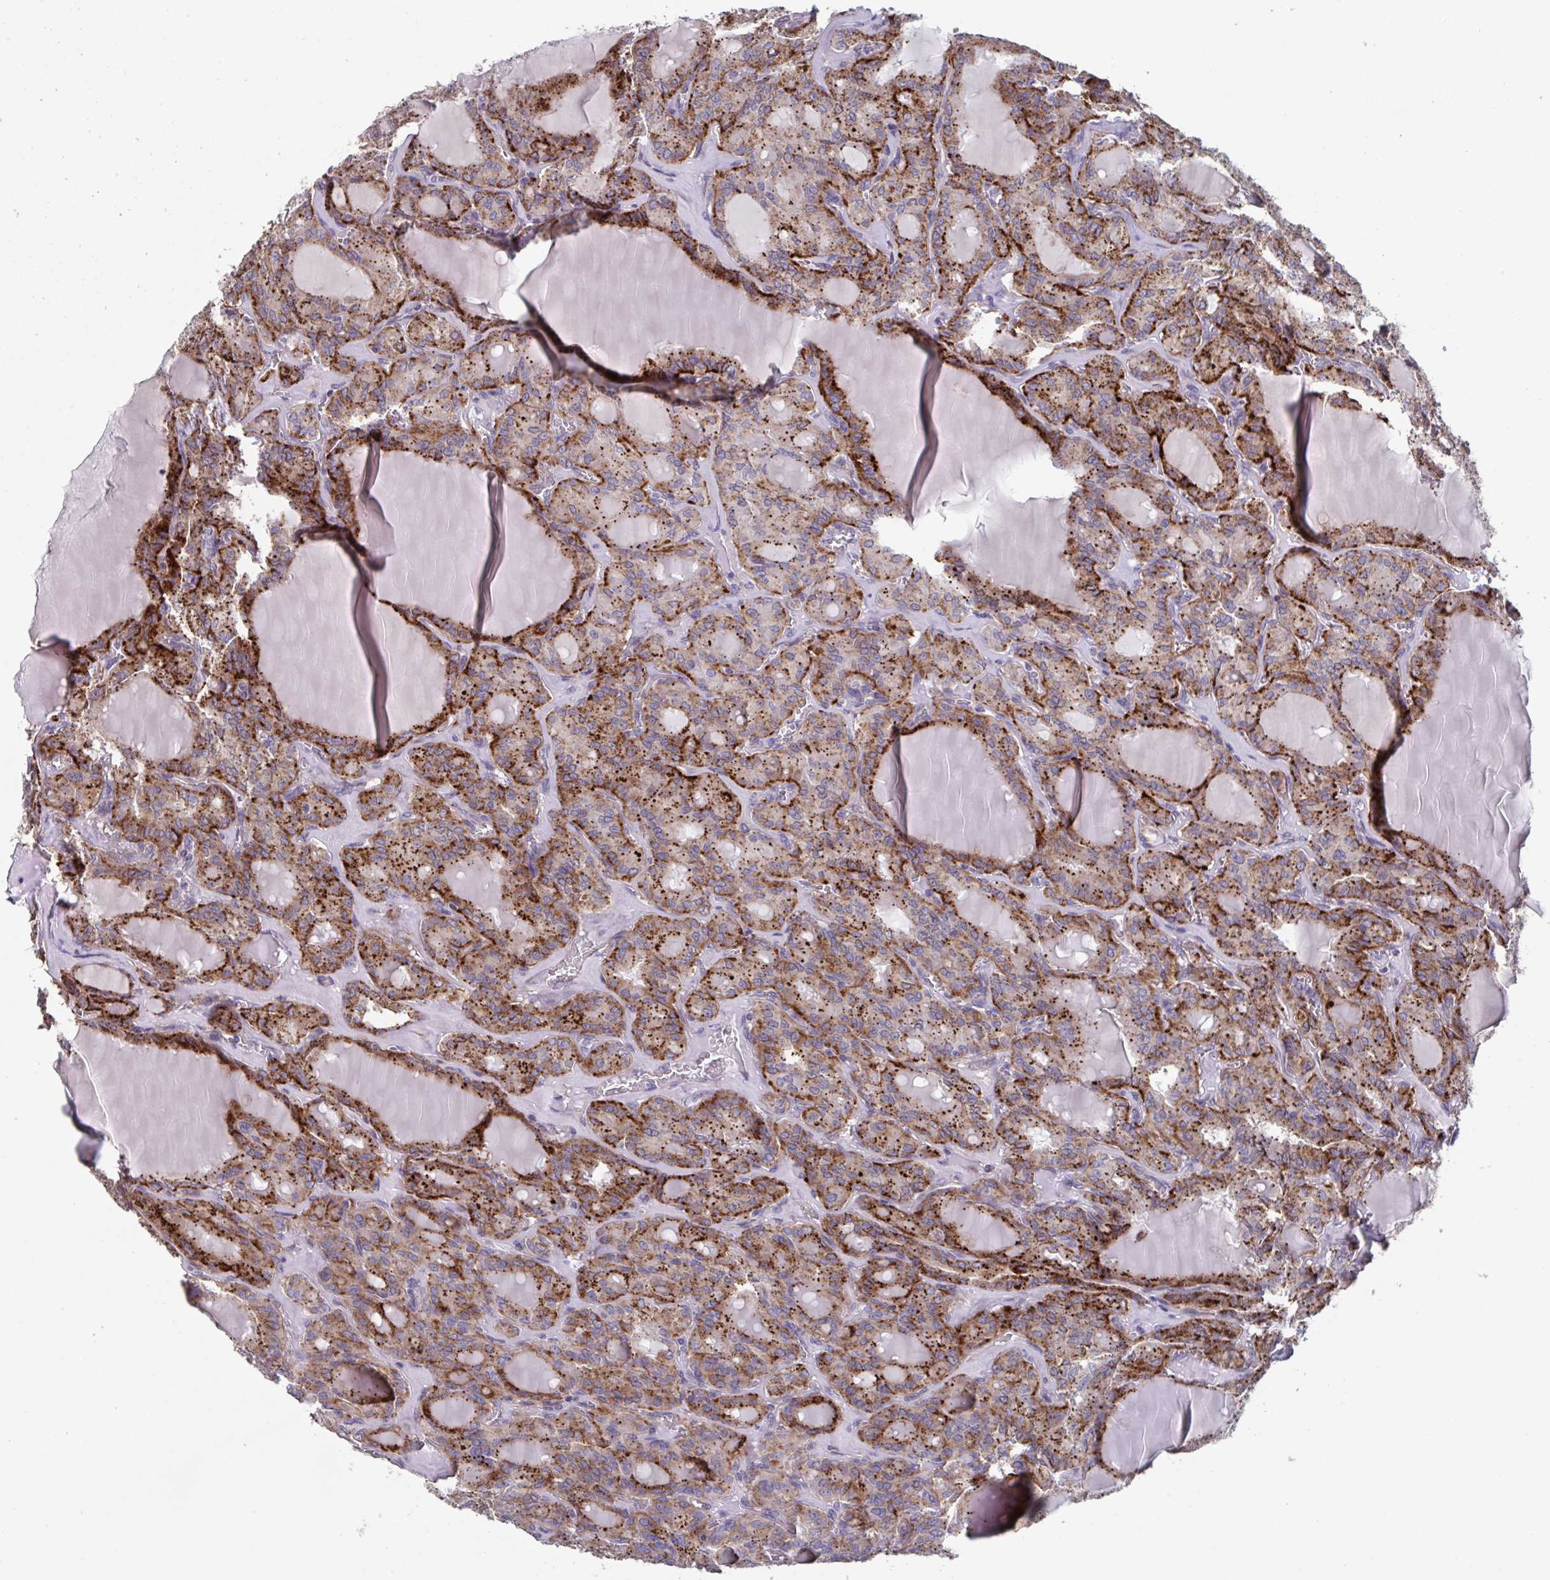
{"staining": {"intensity": "strong", "quantity": ">75%", "location": "cytoplasmic/membranous"}, "tissue": "thyroid cancer", "cell_type": "Tumor cells", "image_type": "cancer", "snomed": [{"axis": "morphology", "description": "Papillary adenocarcinoma, NOS"}, {"axis": "topography", "description": "Thyroid gland"}], "caption": "Immunohistochemical staining of papillary adenocarcinoma (thyroid) displays strong cytoplasmic/membranous protein staining in about >75% of tumor cells. (IHC, brightfield microscopy, high magnification).", "gene": "TNFSF10", "patient": {"sex": "male", "age": 87}}